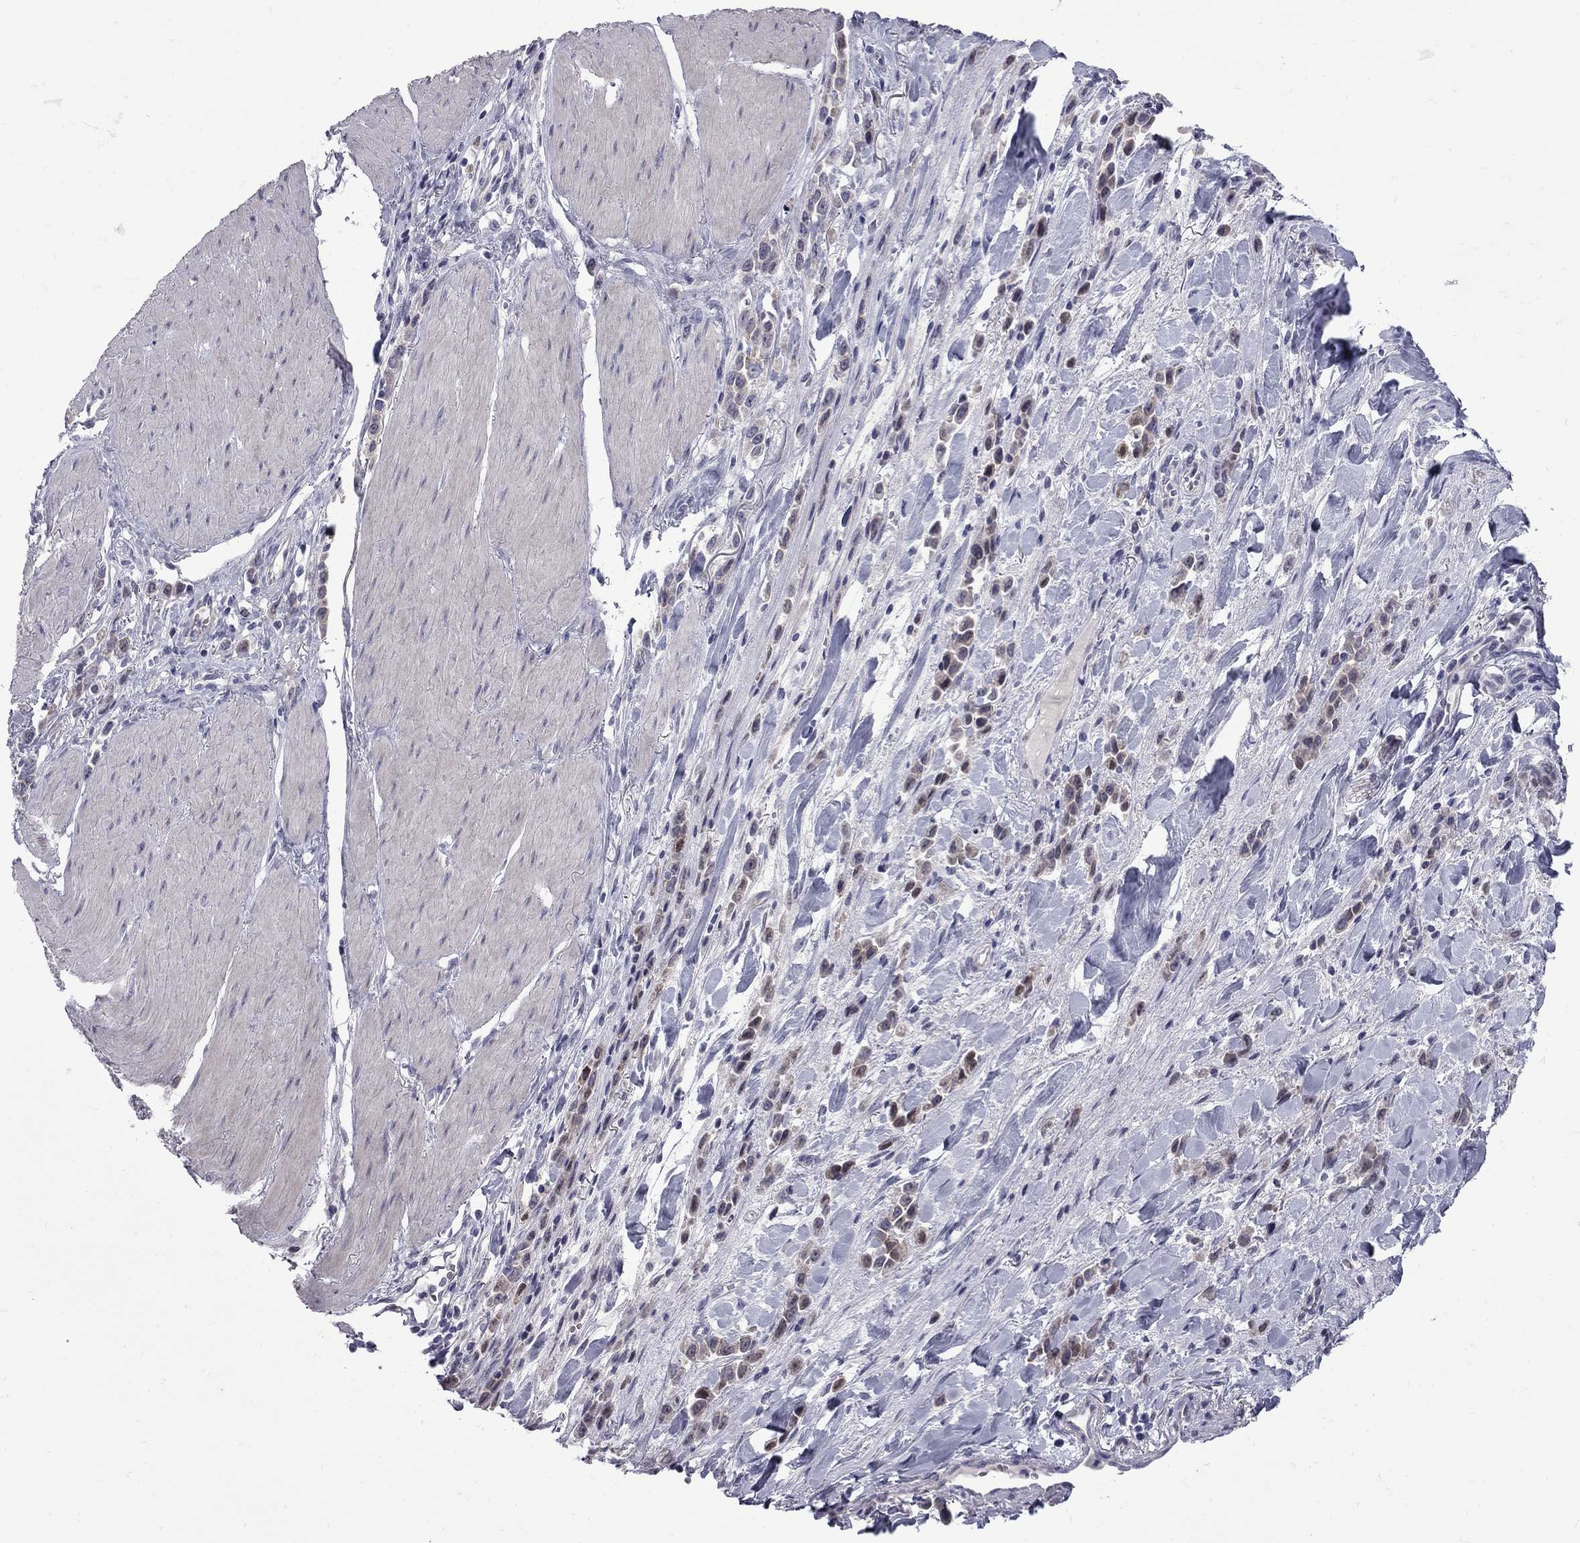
{"staining": {"intensity": "weak", "quantity": "25%-75%", "location": "cytoplasmic/membranous"}, "tissue": "stomach cancer", "cell_type": "Tumor cells", "image_type": "cancer", "snomed": [{"axis": "morphology", "description": "Adenocarcinoma, NOS"}, {"axis": "topography", "description": "Stomach"}], "caption": "This histopathology image displays immunohistochemistry (IHC) staining of human stomach cancer, with low weak cytoplasmic/membranous staining in about 25%-75% of tumor cells.", "gene": "NRARP", "patient": {"sex": "male", "age": 47}}